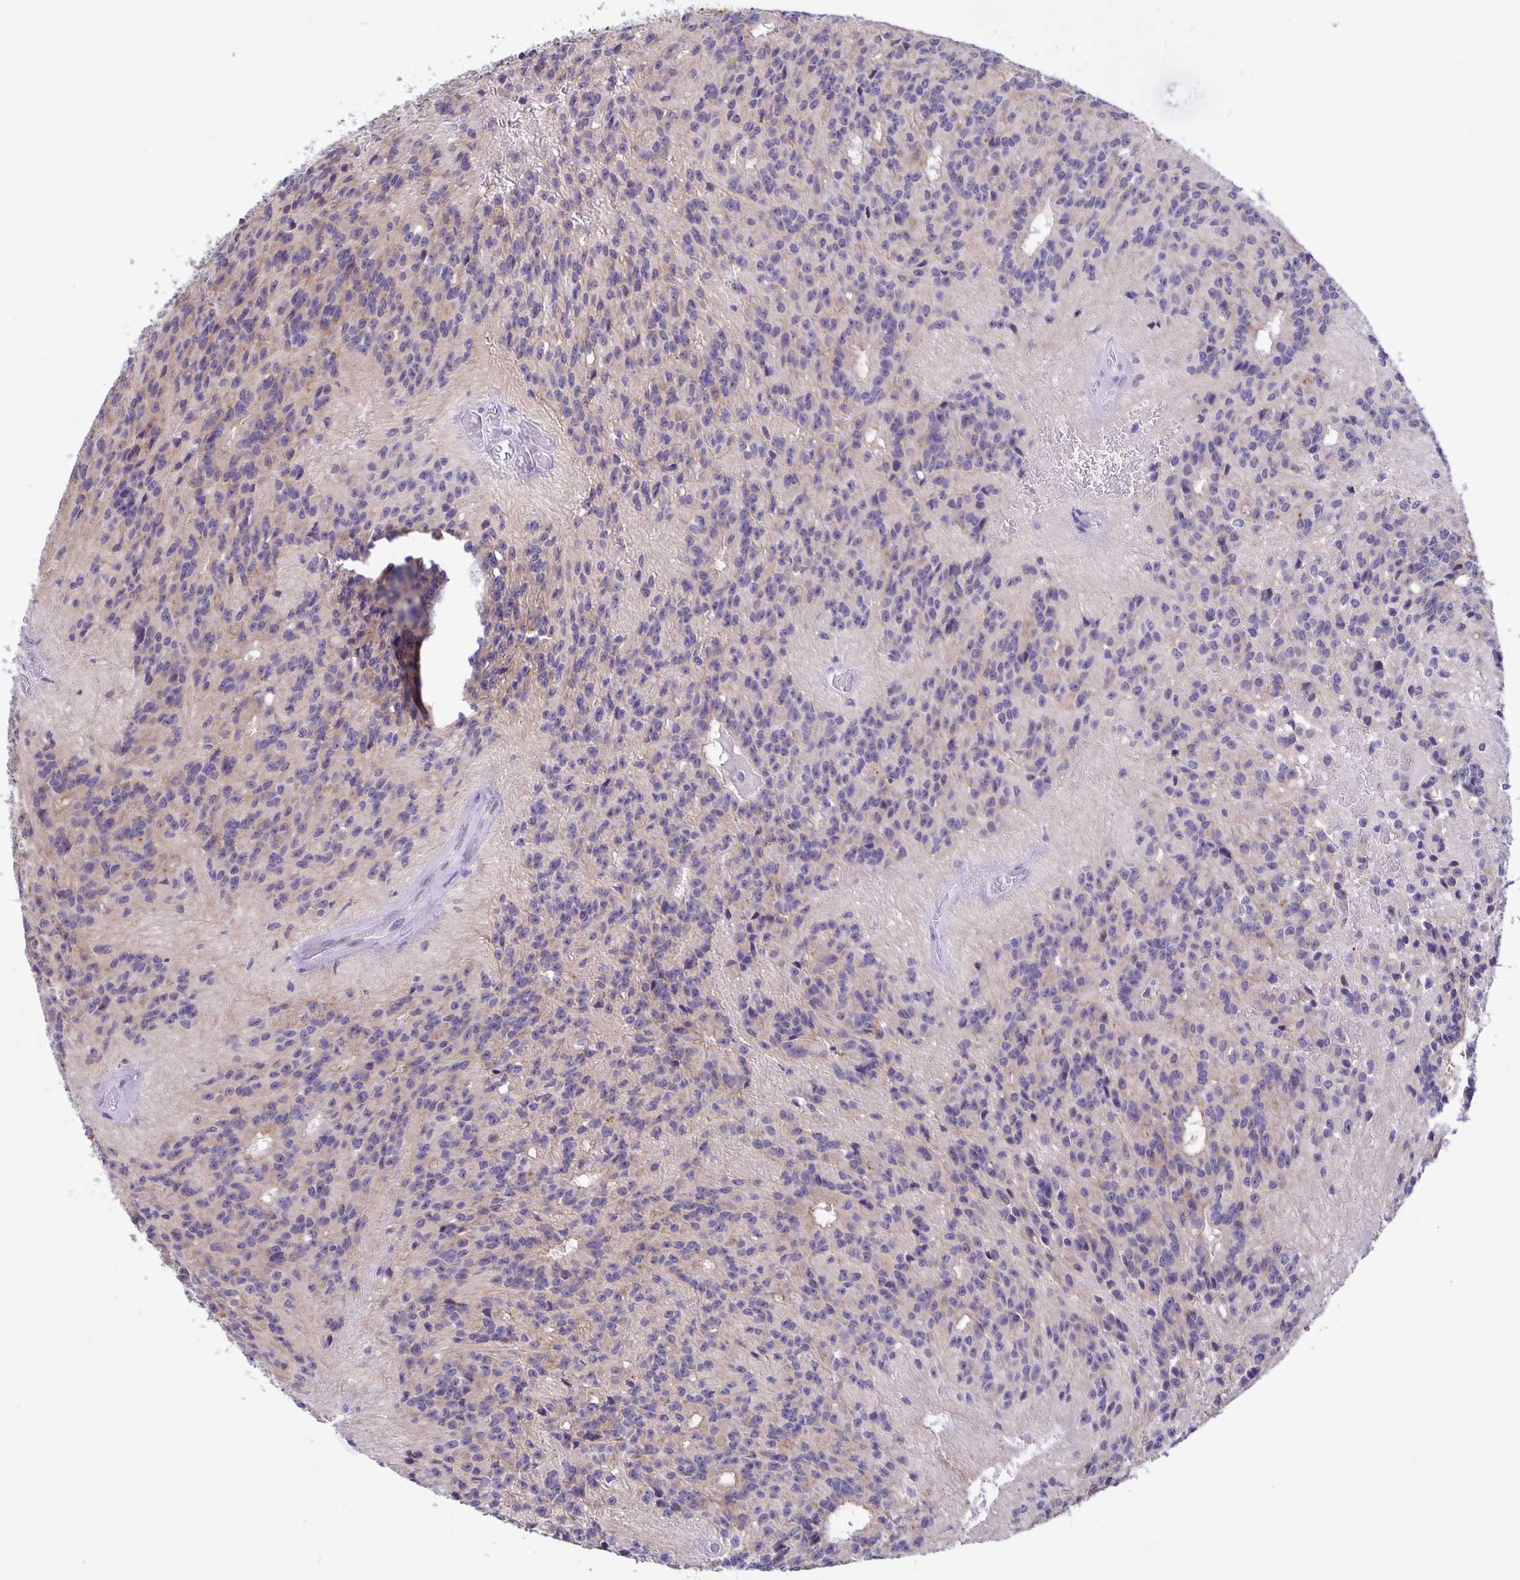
{"staining": {"intensity": "negative", "quantity": "none", "location": "none"}, "tissue": "glioma", "cell_type": "Tumor cells", "image_type": "cancer", "snomed": [{"axis": "morphology", "description": "Glioma, malignant, Low grade"}, {"axis": "topography", "description": "Brain"}], "caption": "Immunohistochemistry (IHC) histopathology image of human low-grade glioma (malignant) stained for a protein (brown), which exhibits no positivity in tumor cells. Brightfield microscopy of immunohistochemistry (IHC) stained with DAB (3,3'-diaminobenzidine) (brown) and hematoxylin (blue), captured at high magnification.", "gene": "ERMN", "patient": {"sex": "male", "age": 31}}